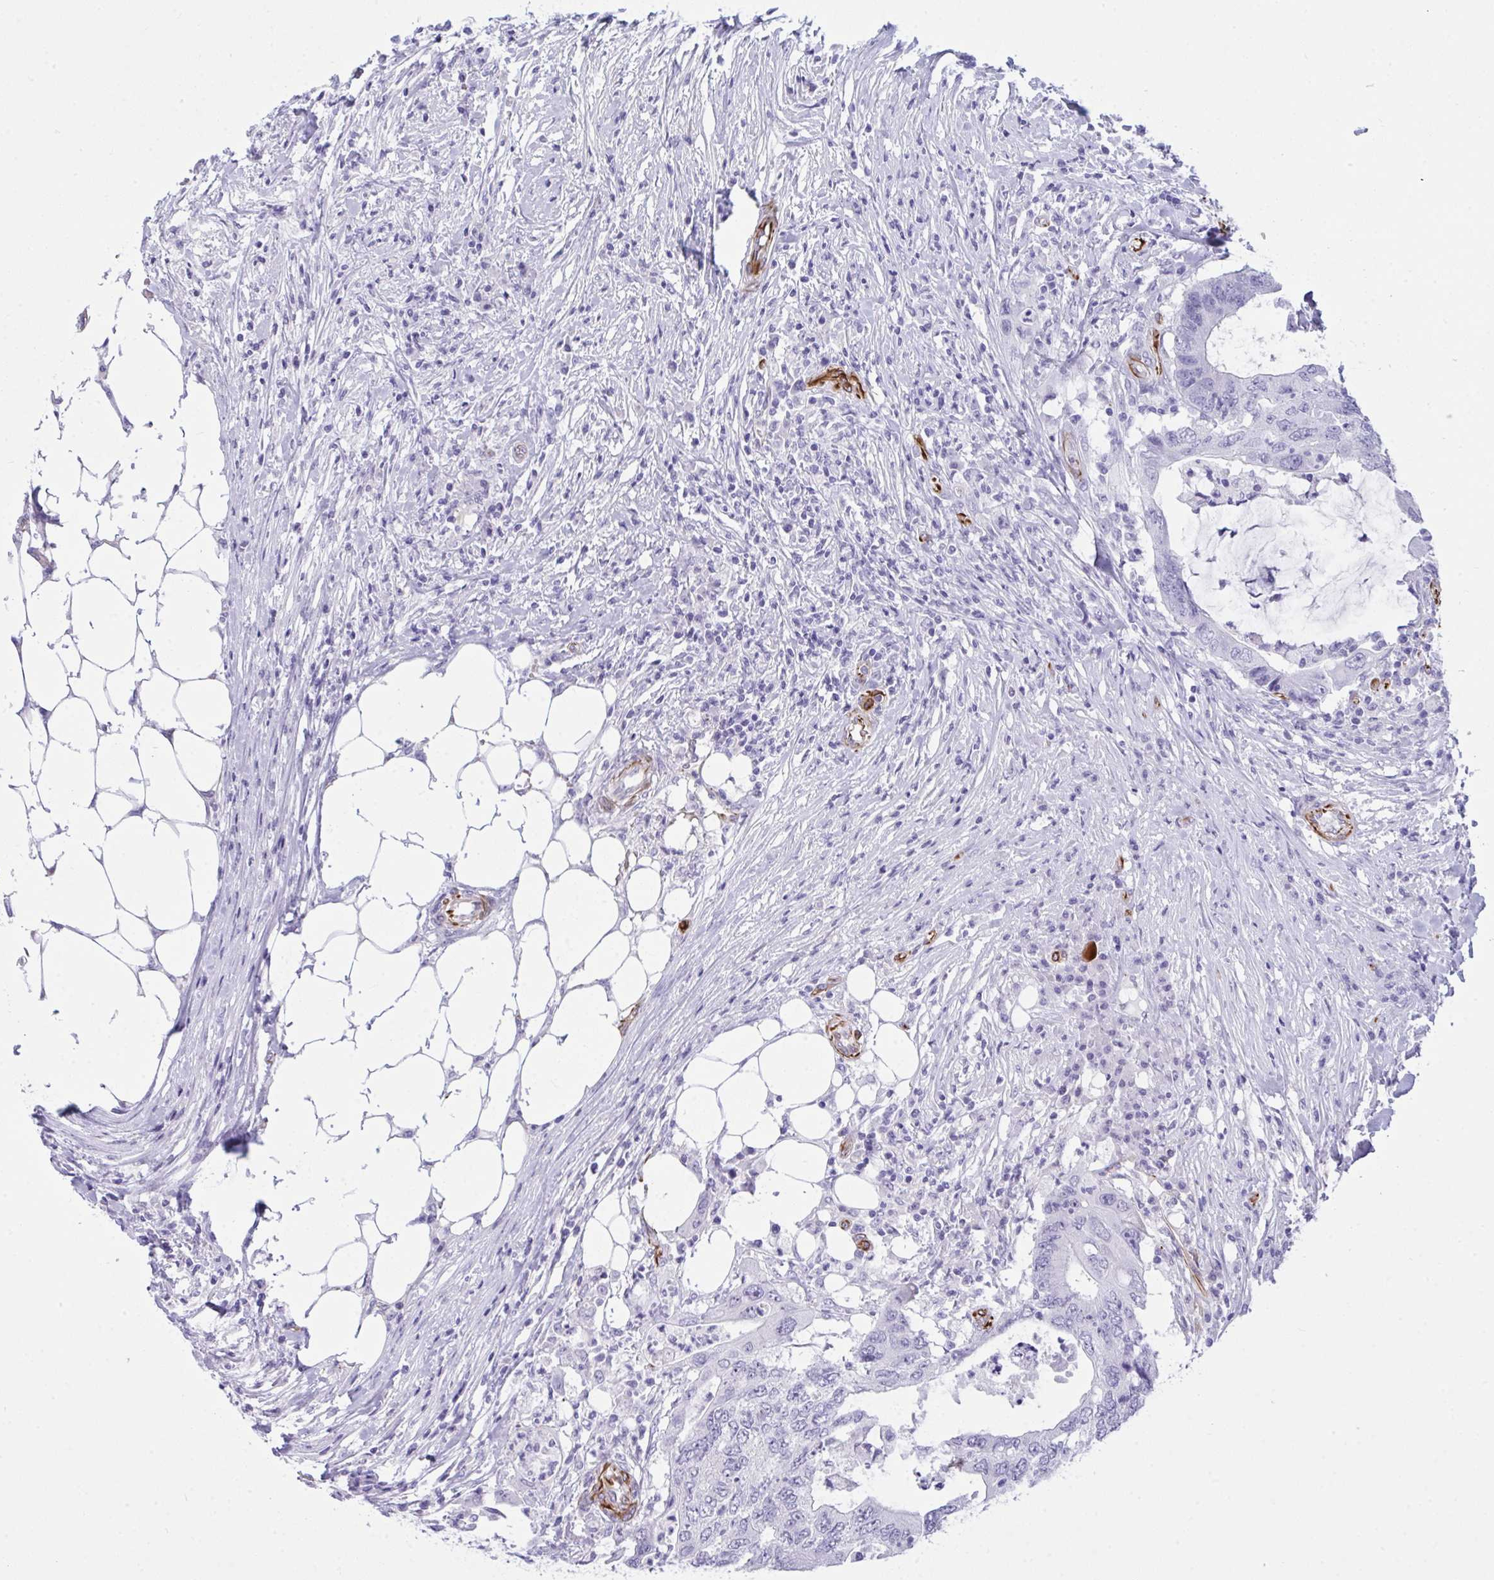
{"staining": {"intensity": "negative", "quantity": "none", "location": "none"}, "tissue": "colorectal cancer", "cell_type": "Tumor cells", "image_type": "cancer", "snomed": [{"axis": "morphology", "description": "Adenocarcinoma, NOS"}, {"axis": "topography", "description": "Colon"}], "caption": "The photomicrograph displays no staining of tumor cells in colorectal cancer.", "gene": "SLC35B1", "patient": {"sex": "male", "age": 71}}